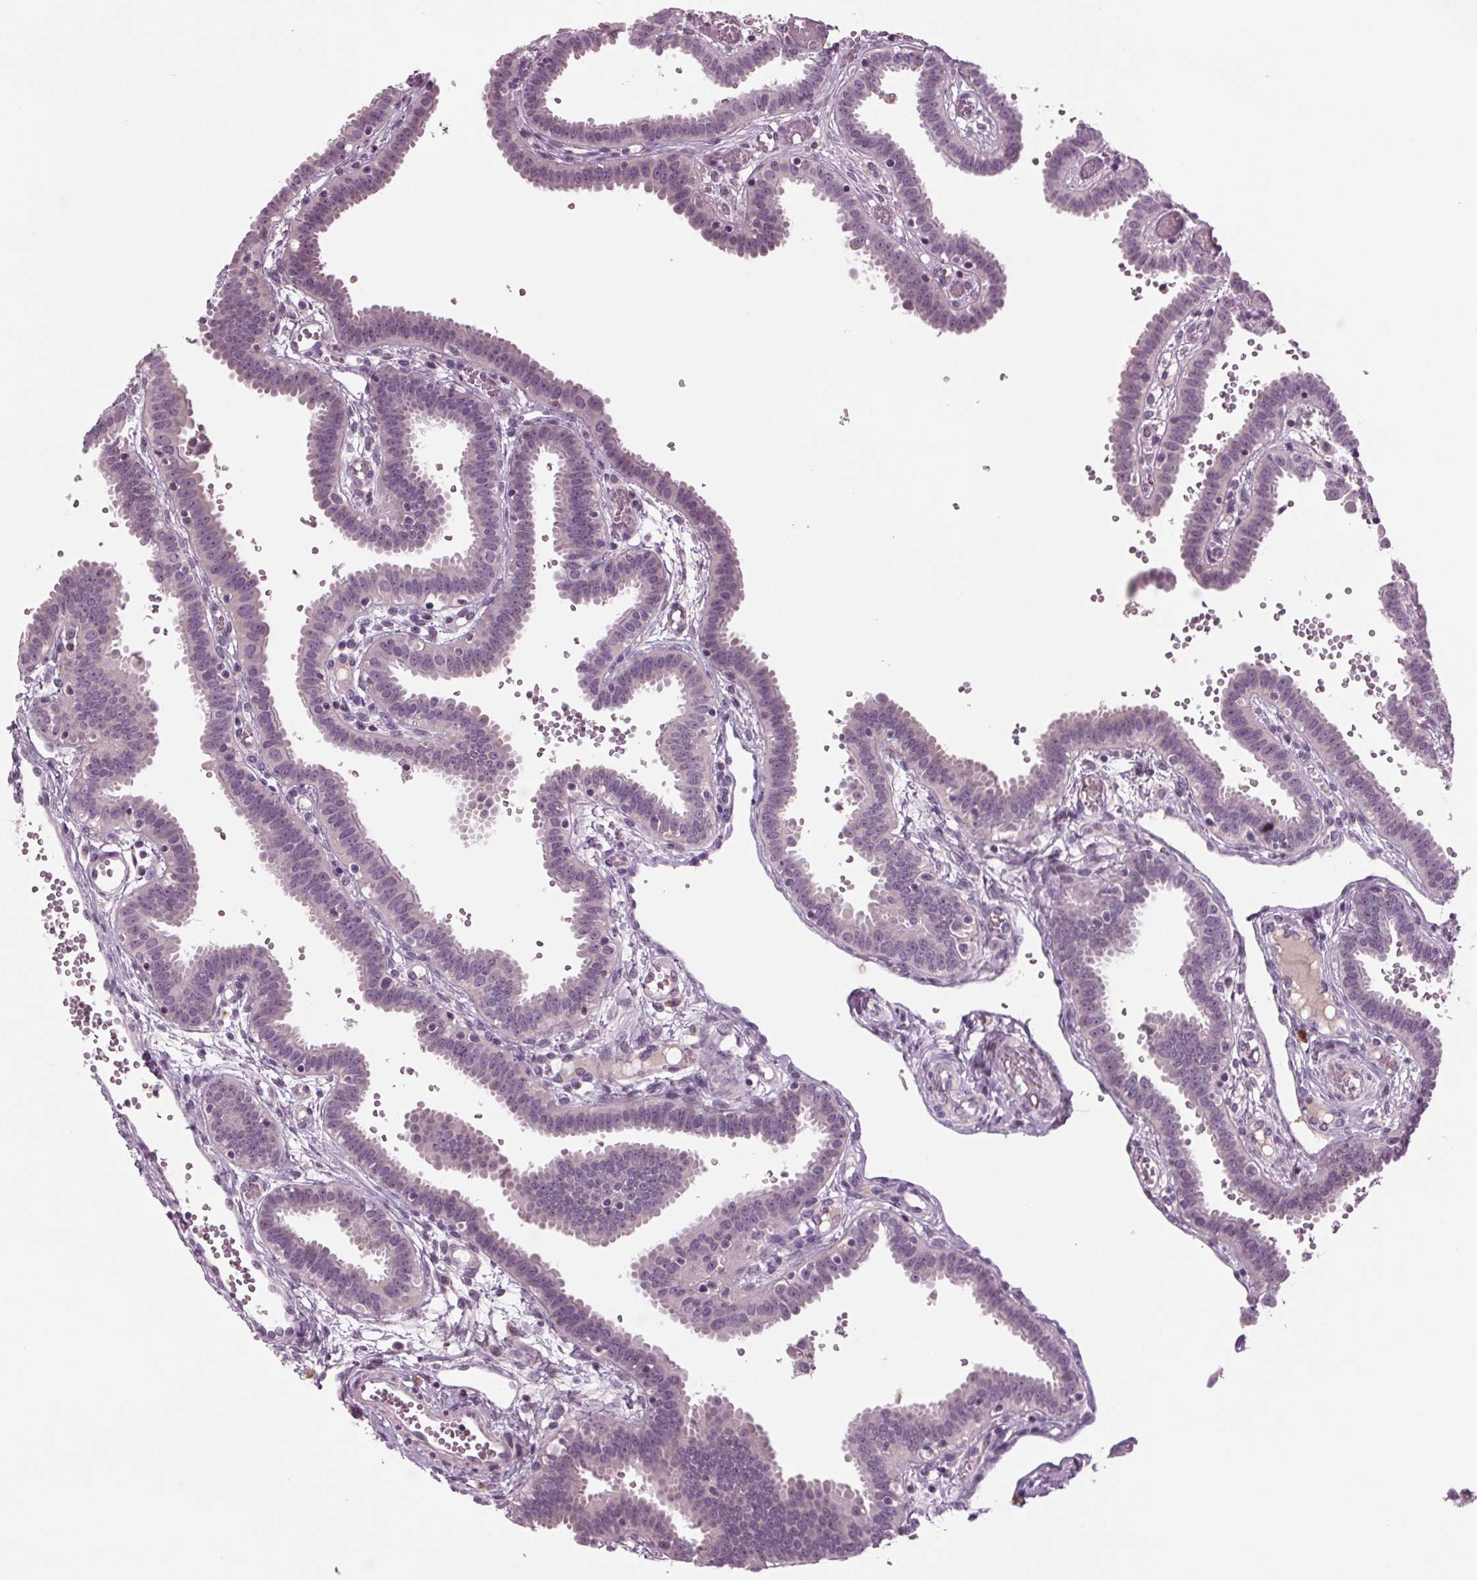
{"staining": {"intensity": "negative", "quantity": "none", "location": "none"}, "tissue": "fallopian tube", "cell_type": "Glandular cells", "image_type": "normal", "snomed": [{"axis": "morphology", "description": "Normal tissue, NOS"}, {"axis": "topography", "description": "Fallopian tube"}], "caption": "Fallopian tube stained for a protein using immunohistochemistry shows no expression glandular cells.", "gene": "BHLHE22", "patient": {"sex": "female", "age": 37}}